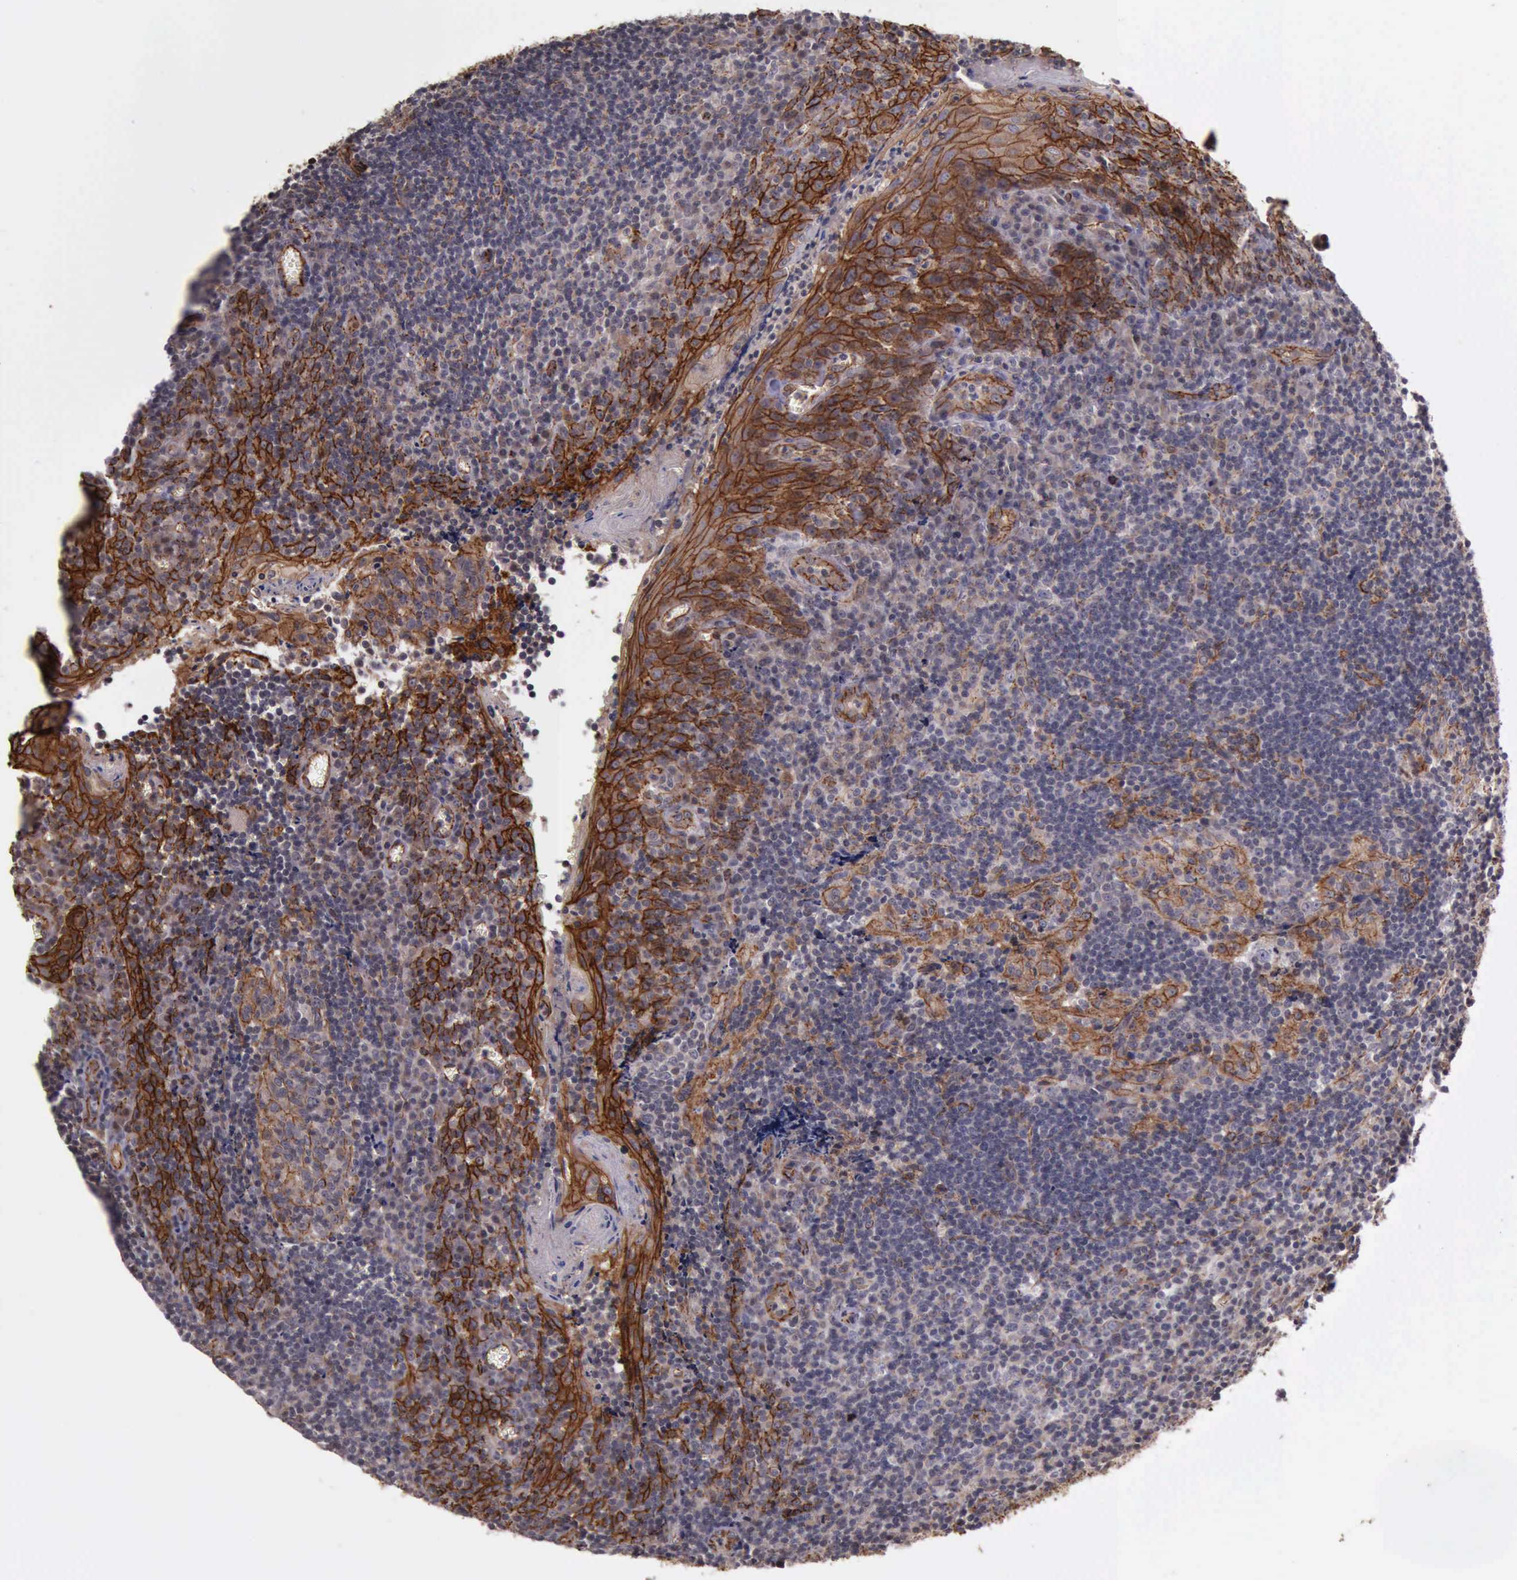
{"staining": {"intensity": "weak", "quantity": "<25%", "location": "cytoplasmic/membranous"}, "tissue": "tonsil", "cell_type": "Germinal center cells", "image_type": "normal", "snomed": [{"axis": "morphology", "description": "Normal tissue, NOS"}, {"axis": "topography", "description": "Tonsil"}], "caption": "DAB (3,3'-diaminobenzidine) immunohistochemical staining of benign human tonsil reveals no significant staining in germinal center cells.", "gene": "CTNNB1", "patient": {"sex": "male", "age": 20}}